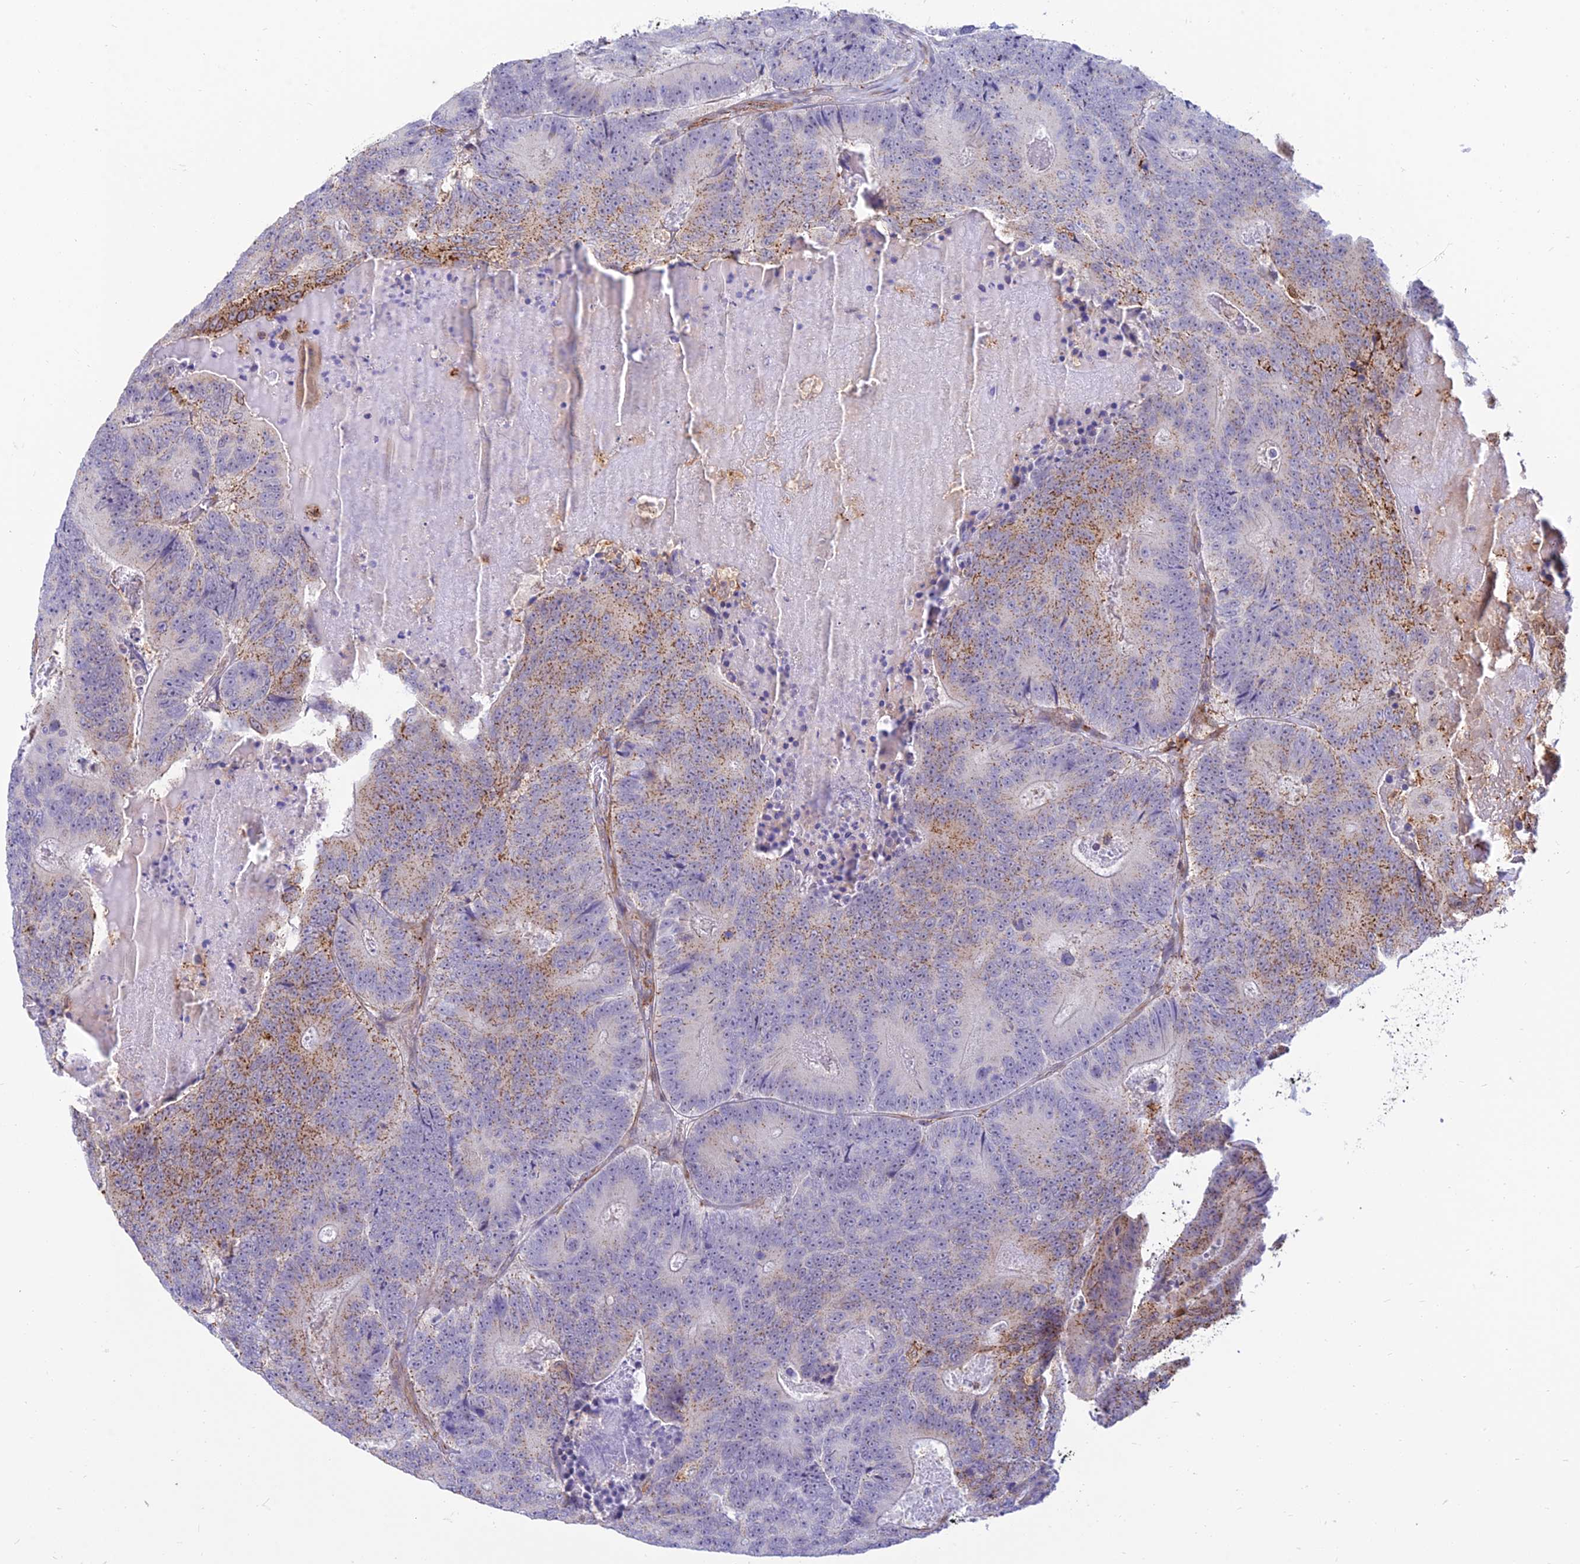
{"staining": {"intensity": "moderate", "quantity": "25%-75%", "location": "cytoplasmic/membranous"}, "tissue": "colorectal cancer", "cell_type": "Tumor cells", "image_type": "cancer", "snomed": [{"axis": "morphology", "description": "Adenocarcinoma, NOS"}, {"axis": "topography", "description": "Colon"}], "caption": "Moderate cytoplasmic/membranous positivity for a protein is present in about 25%-75% of tumor cells of colorectal adenocarcinoma using immunohistochemistry.", "gene": "SAPCD2", "patient": {"sex": "male", "age": 83}}